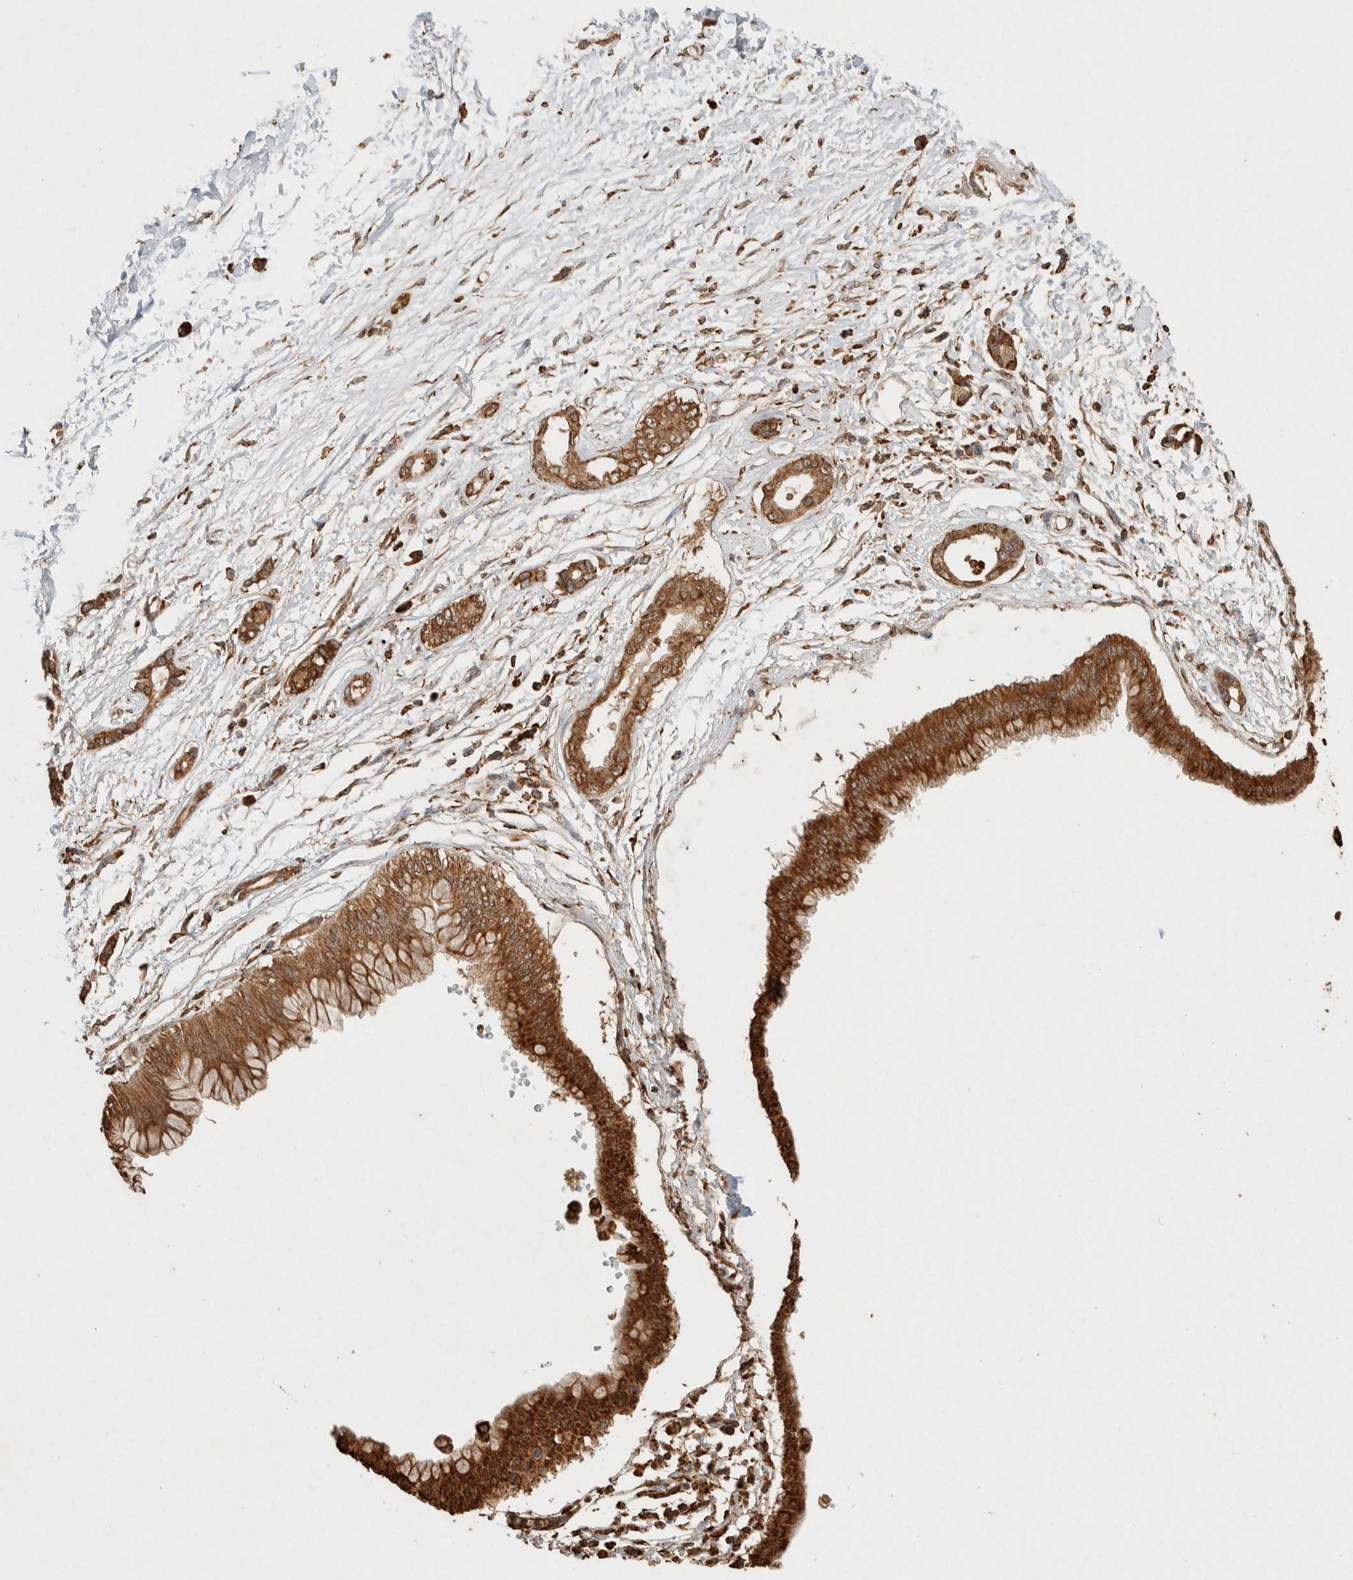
{"staining": {"intensity": "moderate", "quantity": ">75%", "location": "cytoplasmic/membranous"}, "tissue": "pancreatic cancer", "cell_type": "Tumor cells", "image_type": "cancer", "snomed": [{"axis": "morphology", "description": "Adenocarcinoma, NOS"}, {"axis": "topography", "description": "Pancreas"}], "caption": "Immunohistochemical staining of human adenocarcinoma (pancreatic) displays moderate cytoplasmic/membranous protein positivity in approximately >75% of tumor cells.", "gene": "ERAP1", "patient": {"sex": "male", "age": 56}}